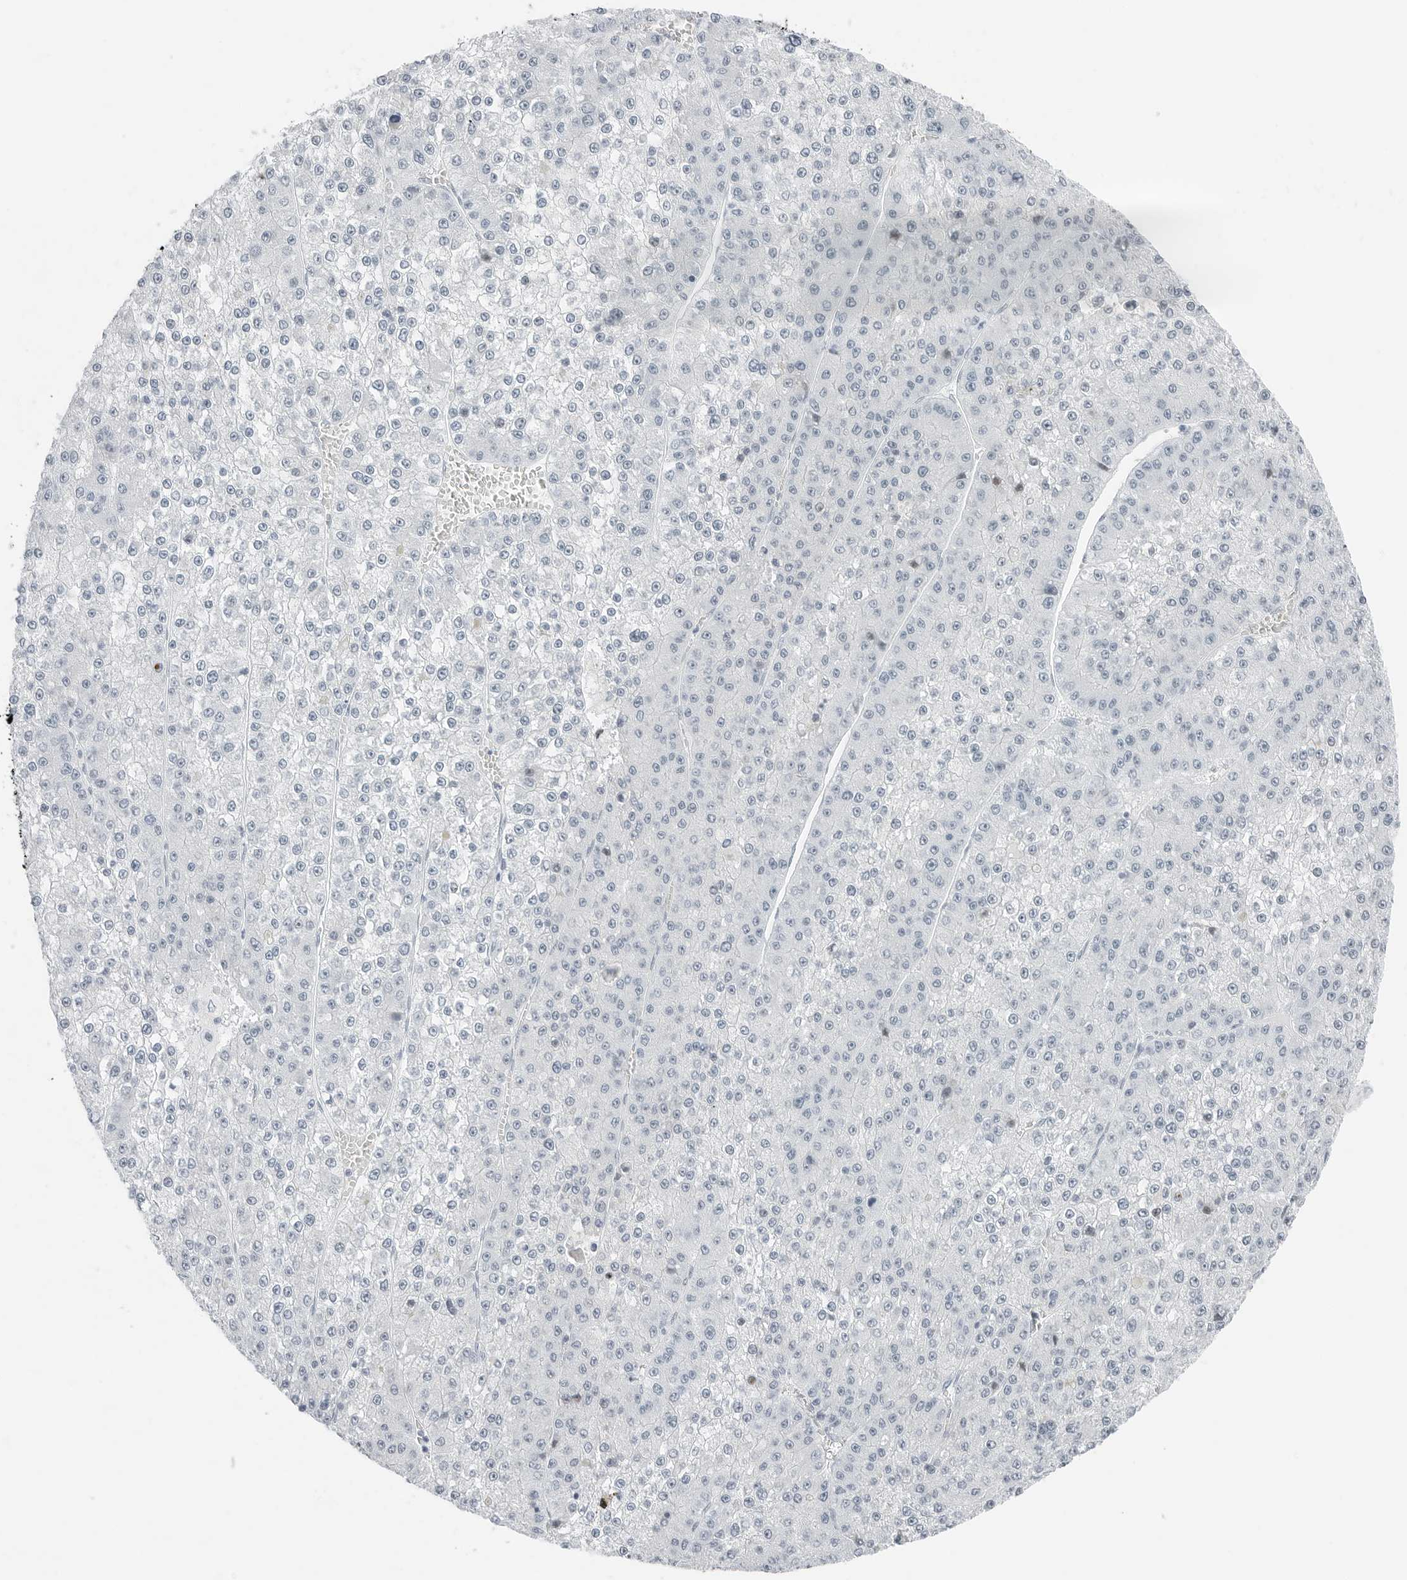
{"staining": {"intensity": "negative", "quantity": "none", "location": "none"}, "tissue": "liver cancer", "cell_type": "Tumor cells", "image_type": "cancer", "snomed": [{"axis": "morphology", "description": "Carcinoma, Hepatocellular, NOS"}, {"axis": "topography", "description": "Liver"}], "caption": "Tumor cells show no significant positivity in hepatocellular carcinoma (liver).", "gene": "NTMT2", "patient": {"sex": "female", "age": 73}}